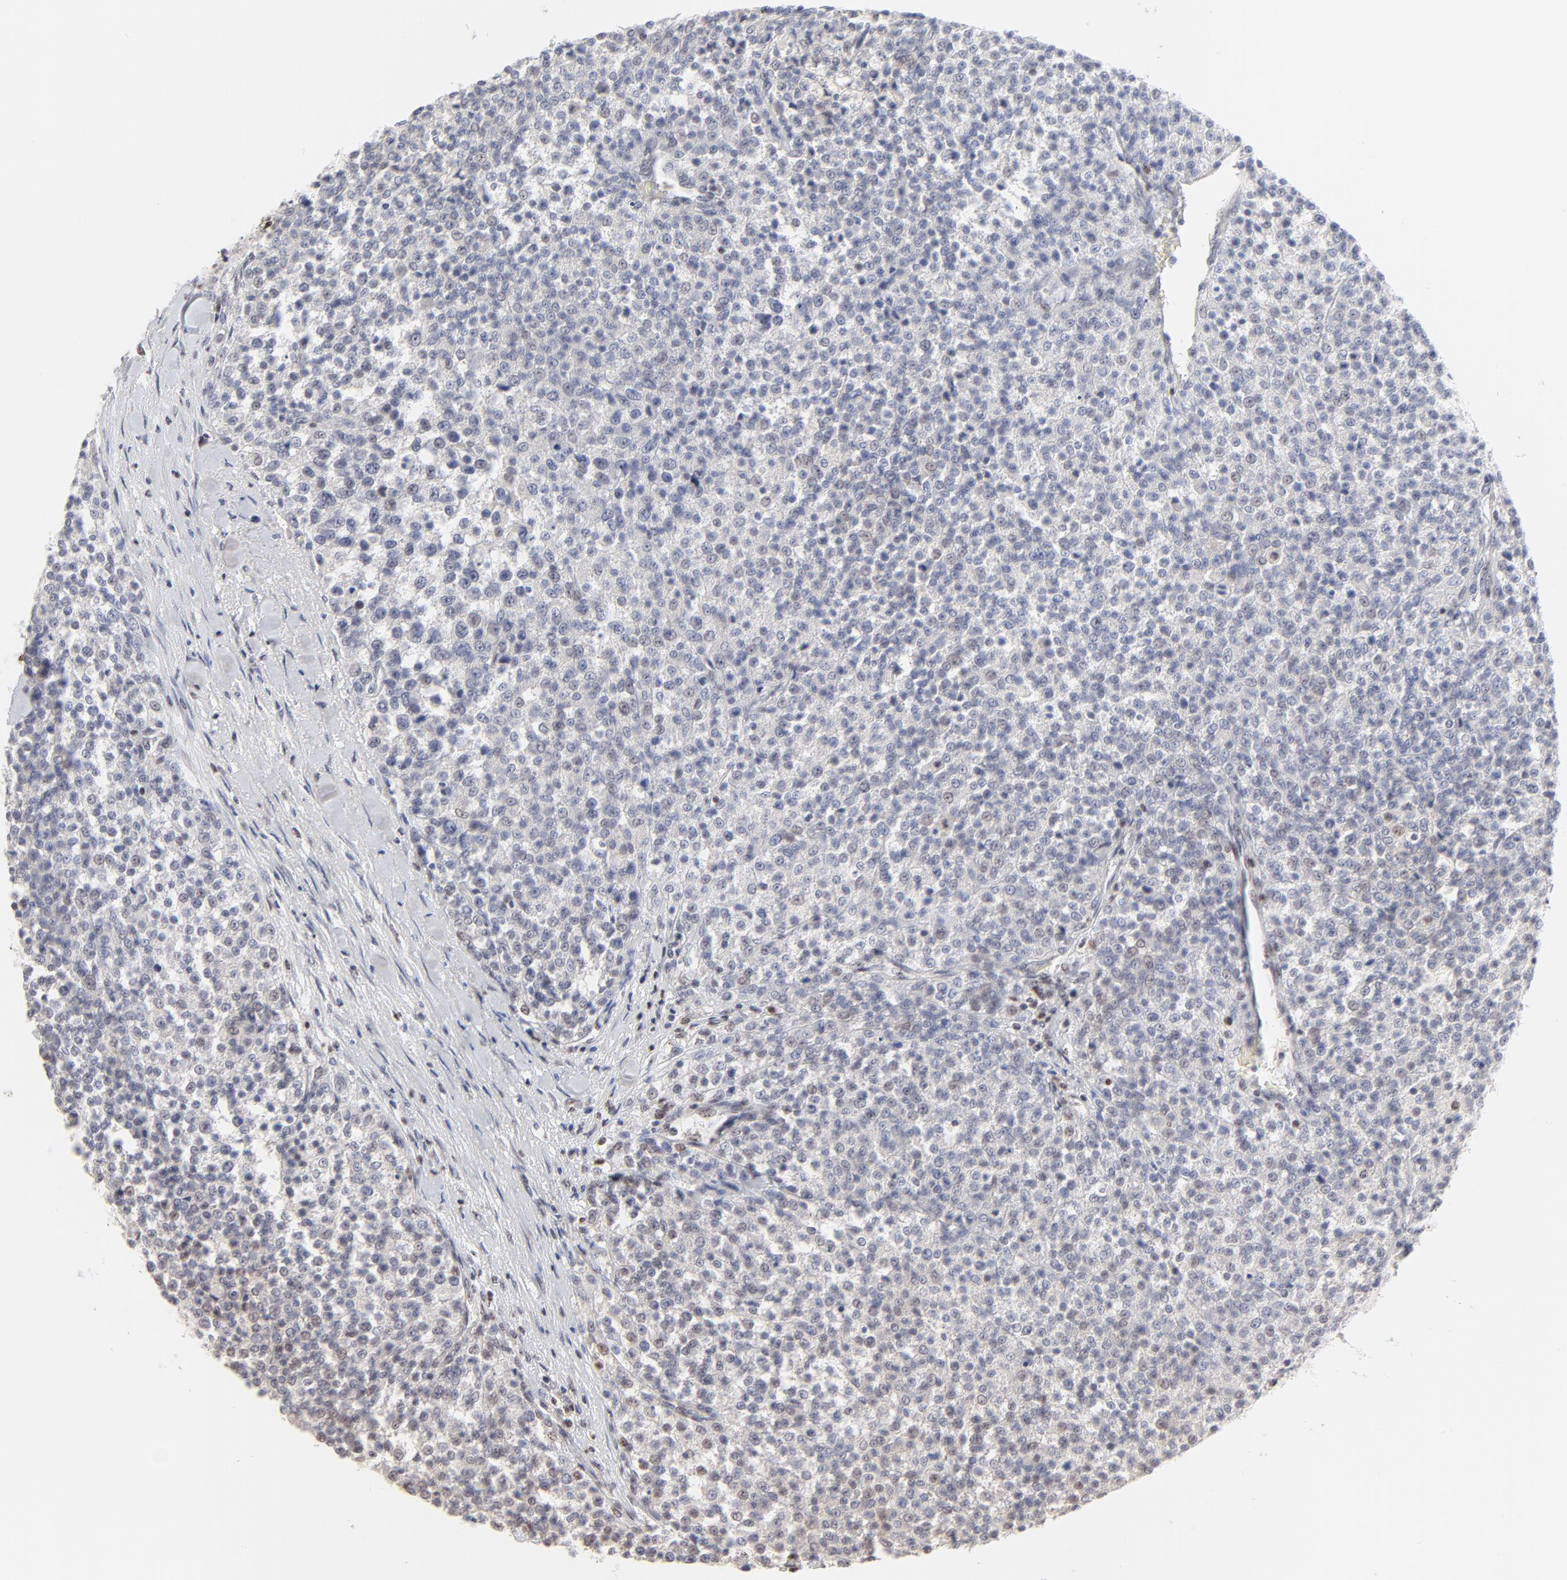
{"staining": {"intensity": "negative", "quantity": "none", "location": "none"}, "tissue": "testis cancer", "cell_type": "Tumor cells", "image_type": "cancer", "snomed": [{"axis": "morphology", "description": "Seminoma, NOS"}, {"axis": "topography", "description": "Testis"}], "caption": "Immunohistochemical staining of human testis cancer displays no significant staining in tumor cells. Nuclei are stained in blue.", "gene": "NFIL3", "patient": {"sex": "male", "age": 59}}